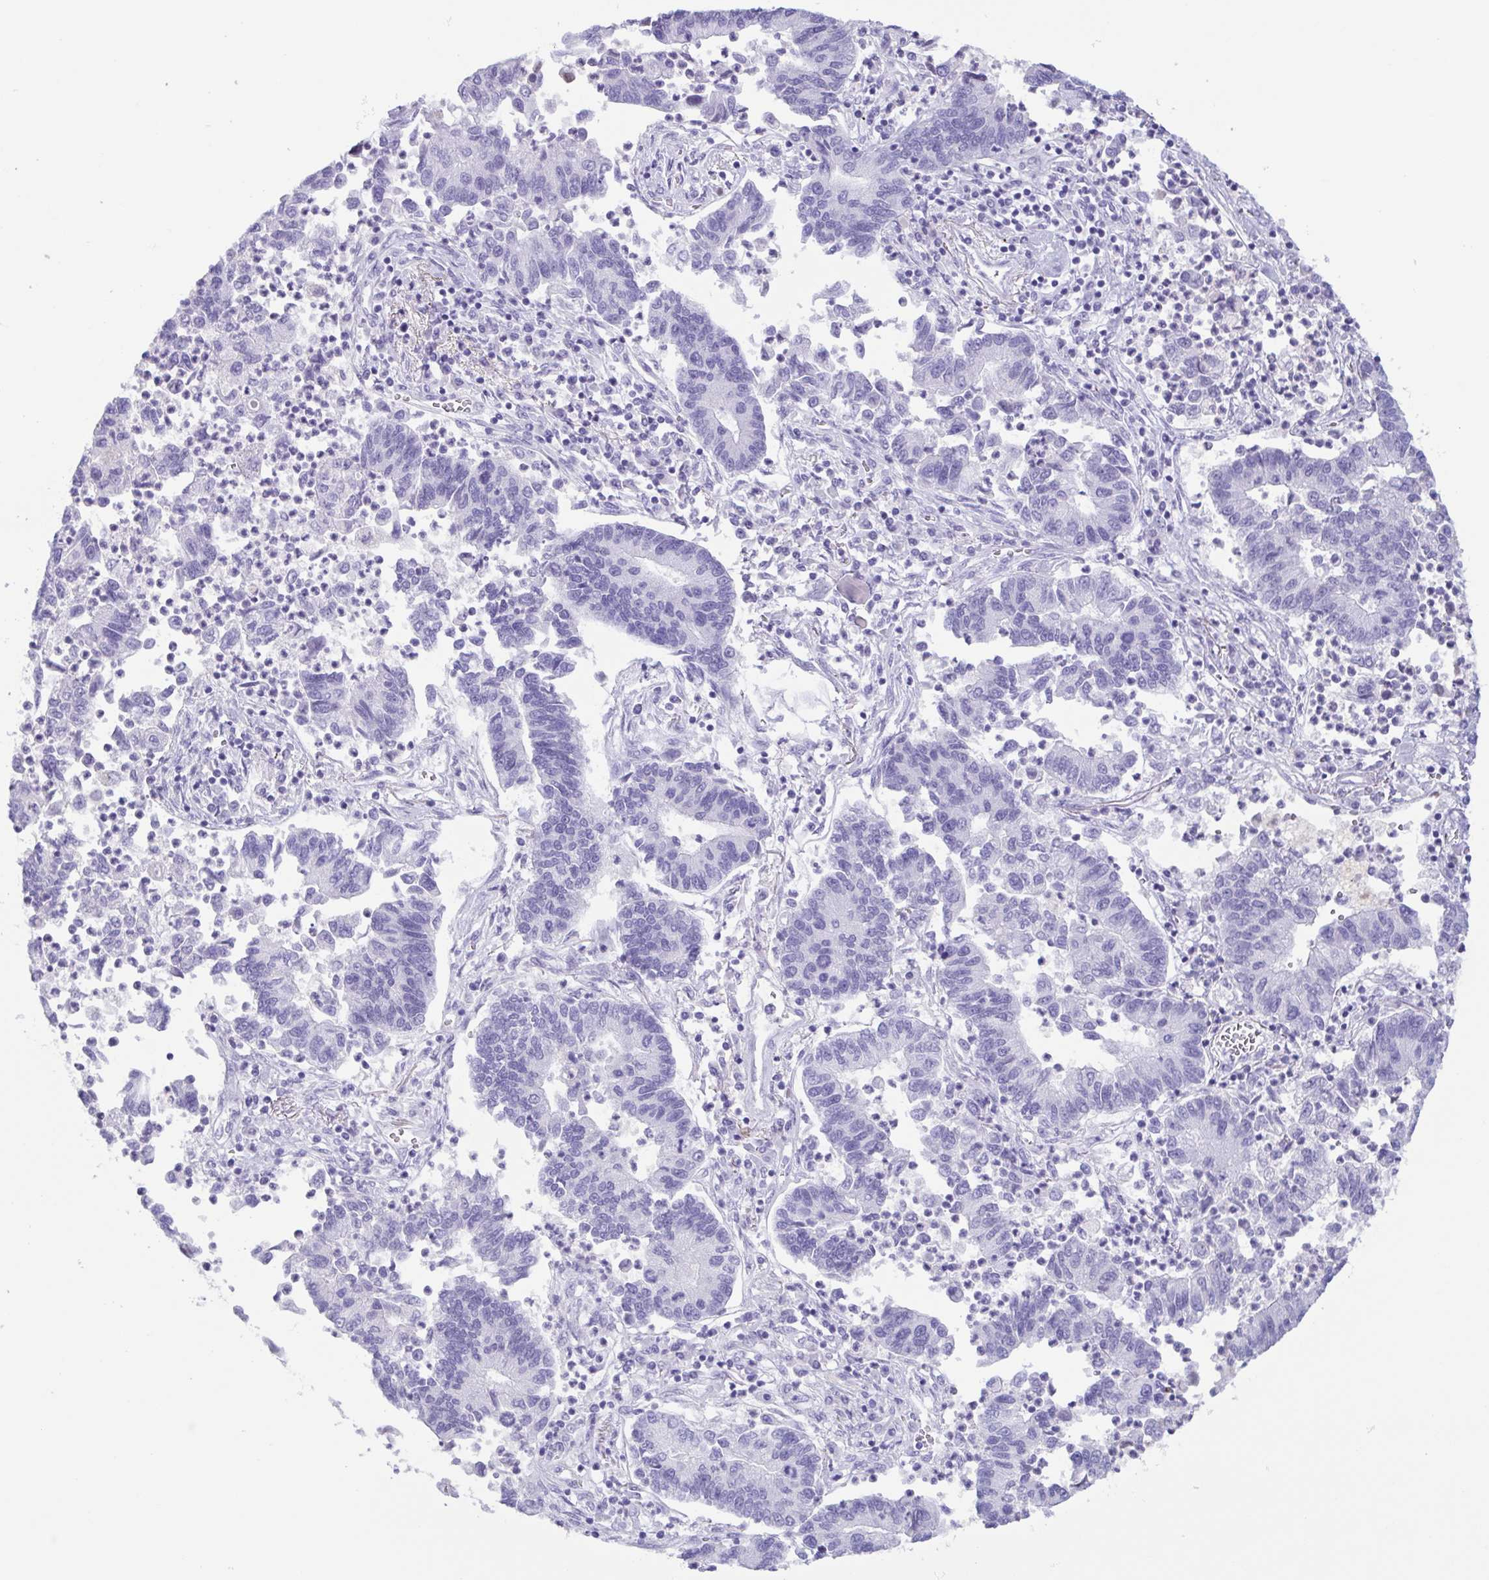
{"staining": {"intensity": "negative", "quantity": "none", "location": "none"}, "tissue": "lung cancer", "cell_type": "Tumor cells", "image_type": "cancer", "snomed": [{"axis": "morphology", "description": "Adenocarcinoma, NOS"}, {"axis": "topography", "description": "Lung"}], "caption": "Lung cancer (adenocarcinoma) was stained to show a protein in brown. There is no significant staining in tumor cells.", "gene": "LTF", "patient": {"sex": "female", "age": 57}}